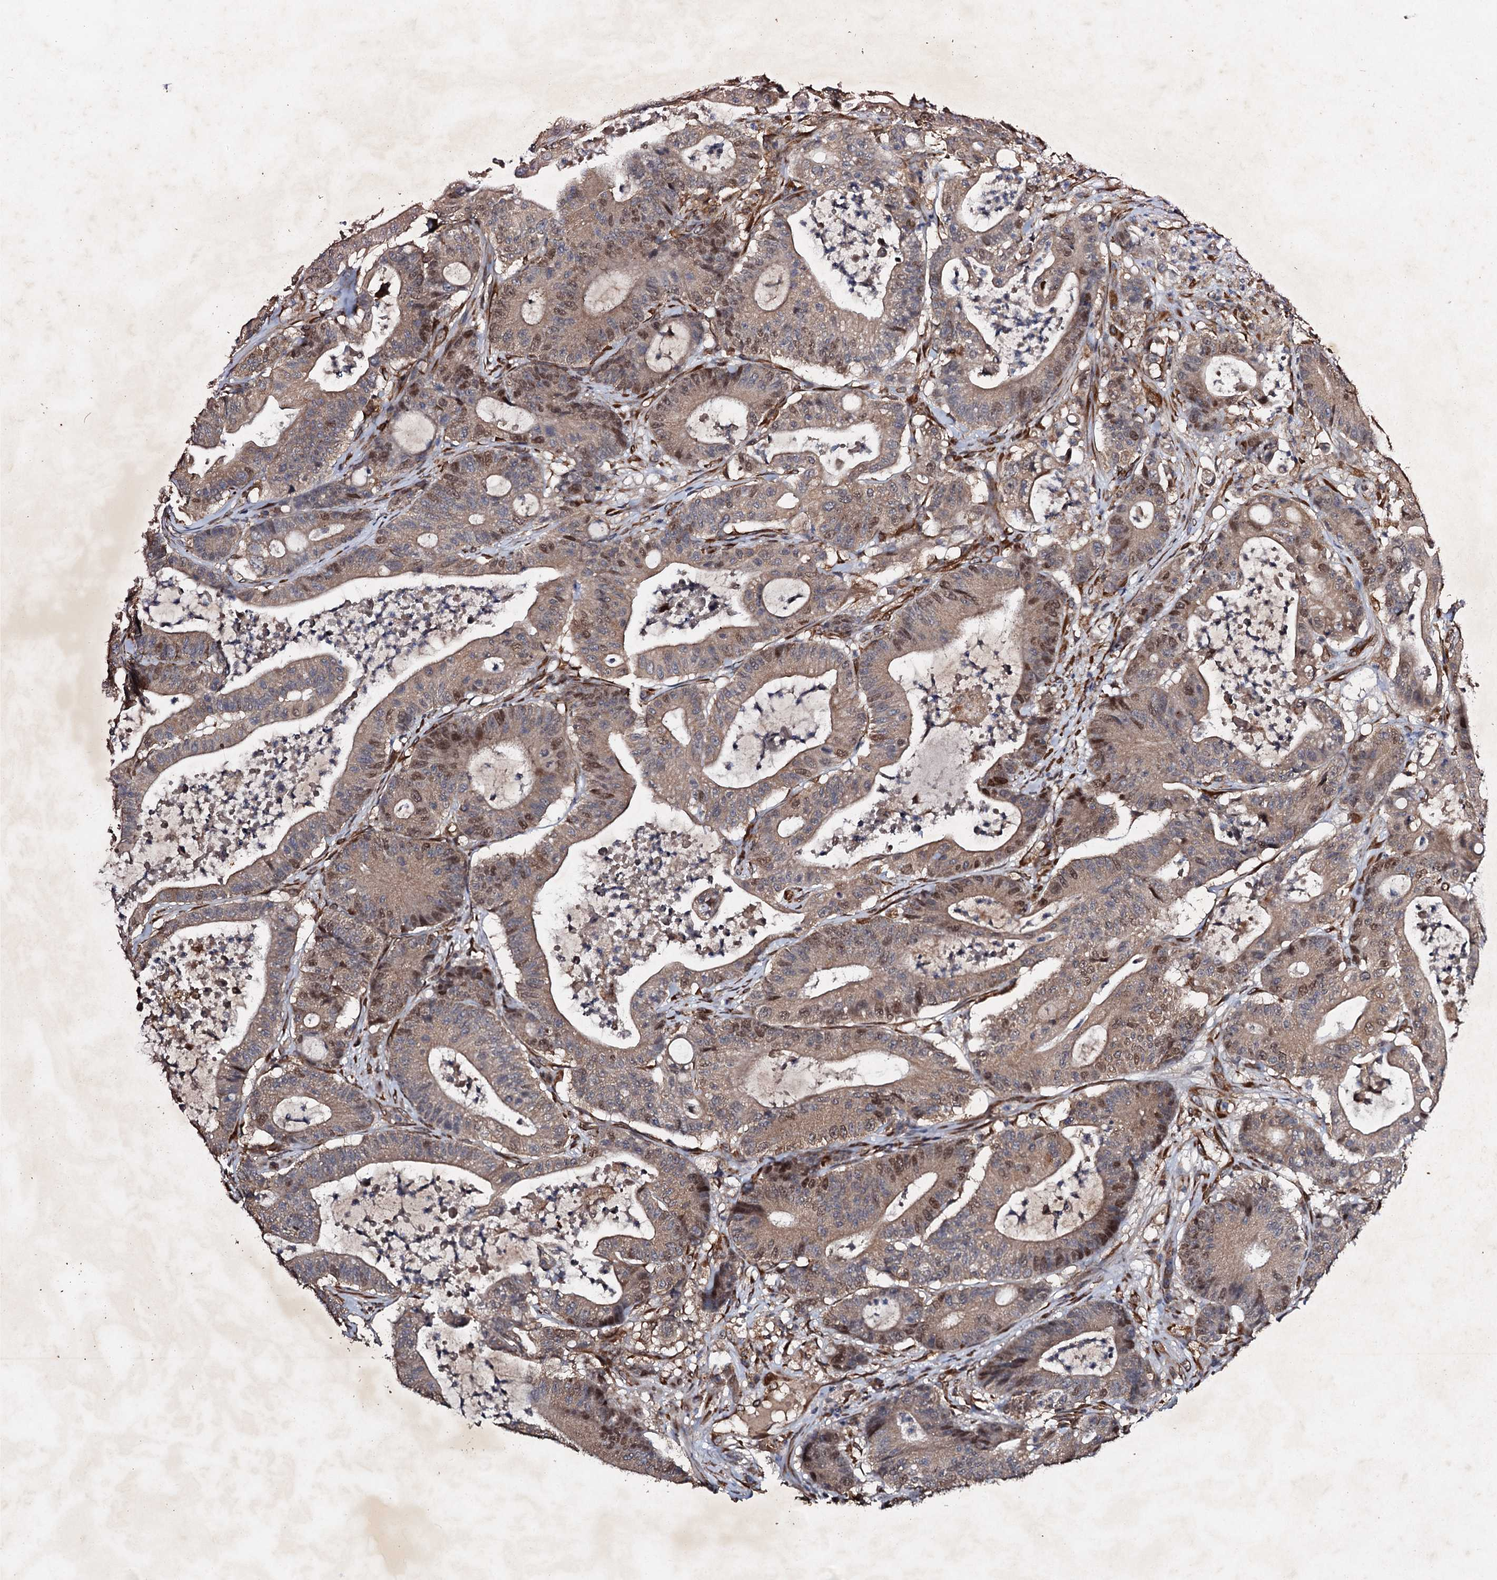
{"staining": {"intensity": "moderate", "quantity": ">75%", "location": "cytoplasmic/membranous,nuclear"}, "tissue": "colorectal cancer", "cell_type": "Tumor cells", "image_type": "cancer", "snomed": [{"axis": "morphology", "description": "Adenocarcinoma, NOS"}, {"axis": "topography", "description": "Colon"}], "caption": "There is medium levels of moderate cytoplasmic/membranous and nuclear staining in tumor cells of colorectal adenocarcinoma, as demonstrated by immunohistochemical staining (brown color).", "gene": "ADAMTS10", "patient": {"sex": "female", "age": 84}}